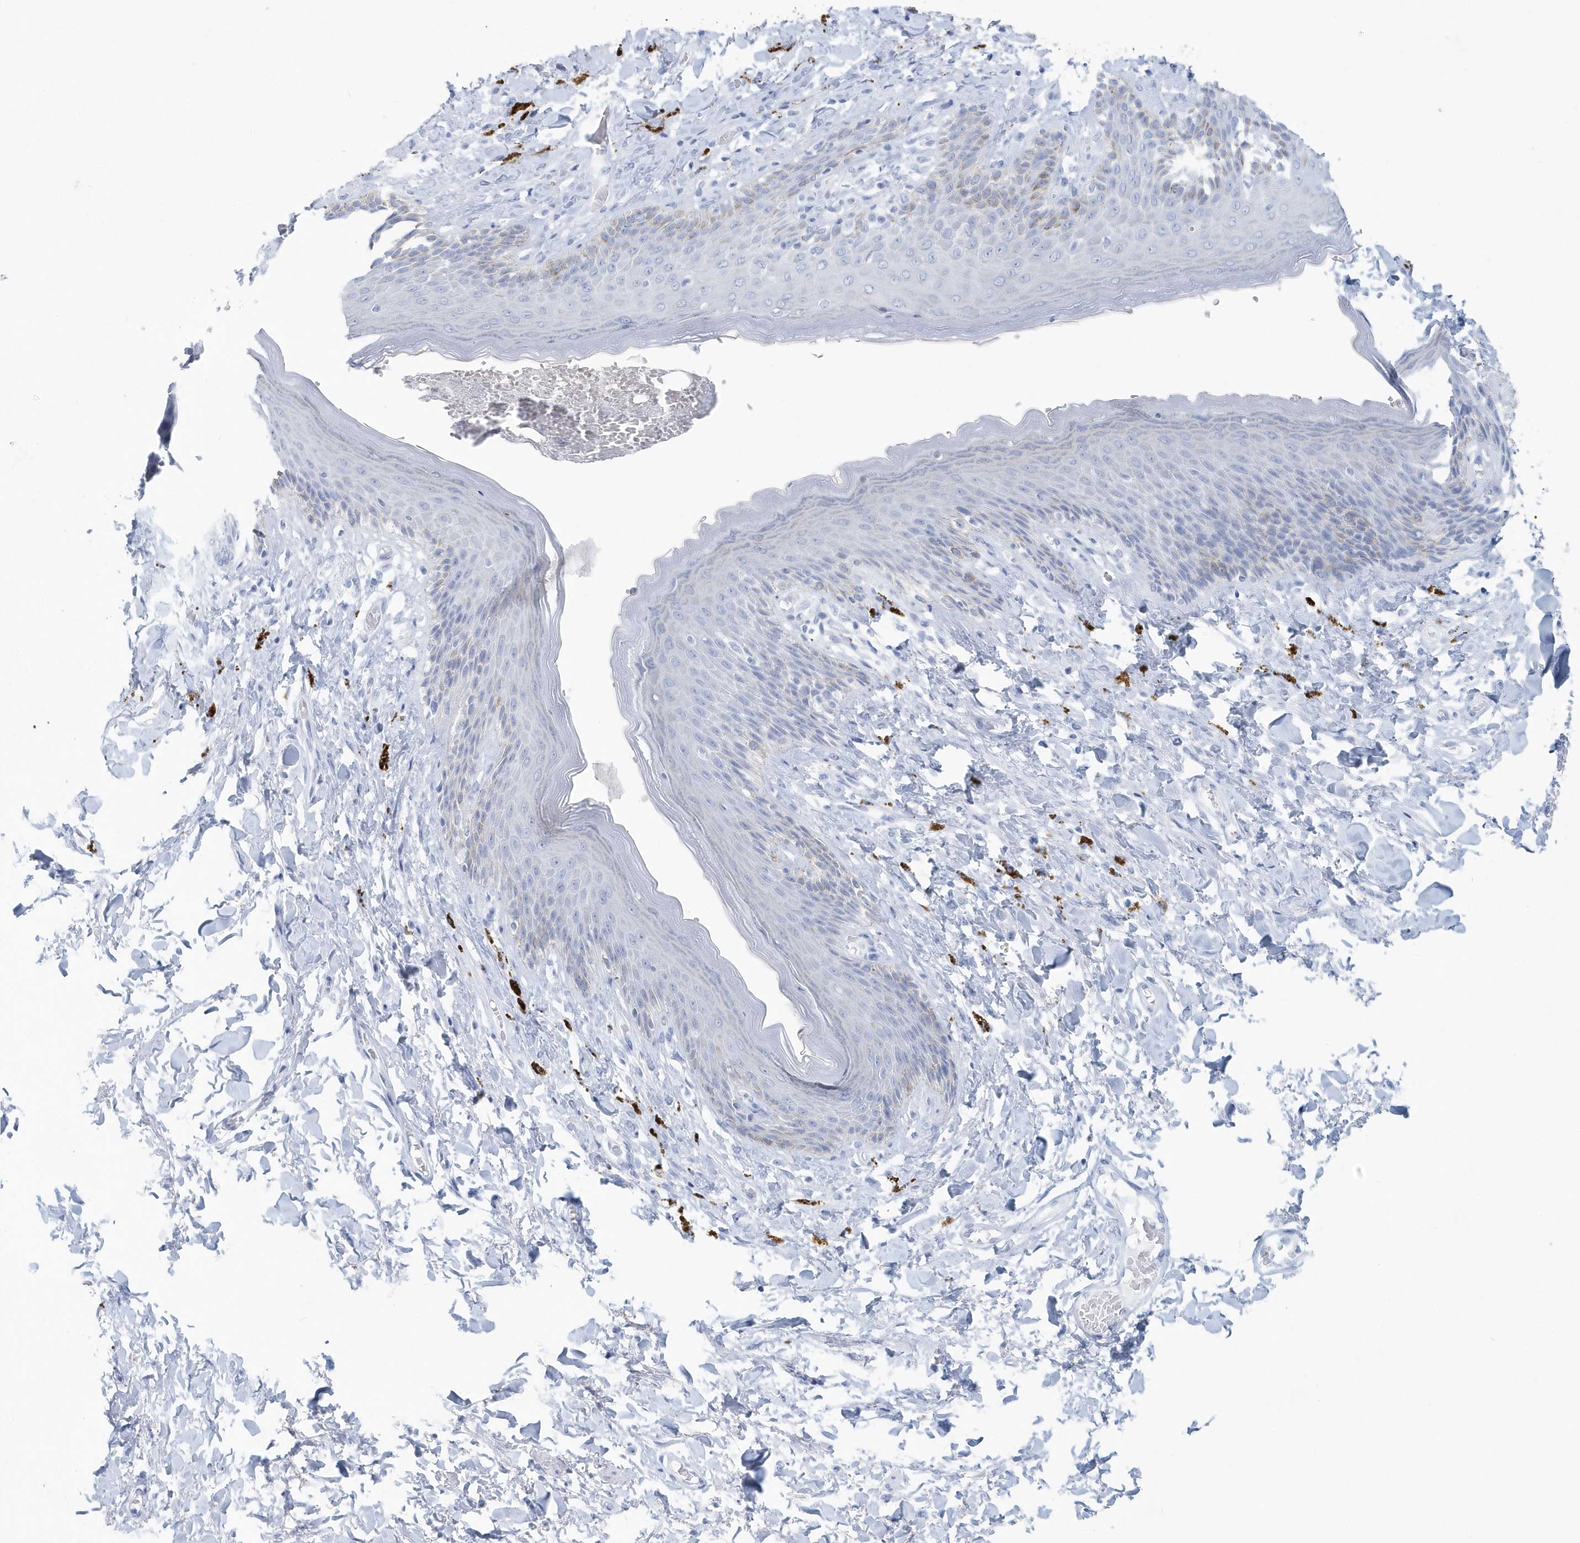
{"staining": {"intensity": "negative", "quantity": "none", "location": "none"}, "tissue": "skin", "cell_type": "Epidermal cells", "image_type": "normal", "snomed": [{"axis": "morphology", "description": "Normal tissue, NOS"}, {"axis": "topography", "description": "Anal"}], "caption": "Epidermal cells are negative for protein expression in unremarkable human skin.", "gene": "PTPRO", "patient": {"sex": "female", "age": 78}}